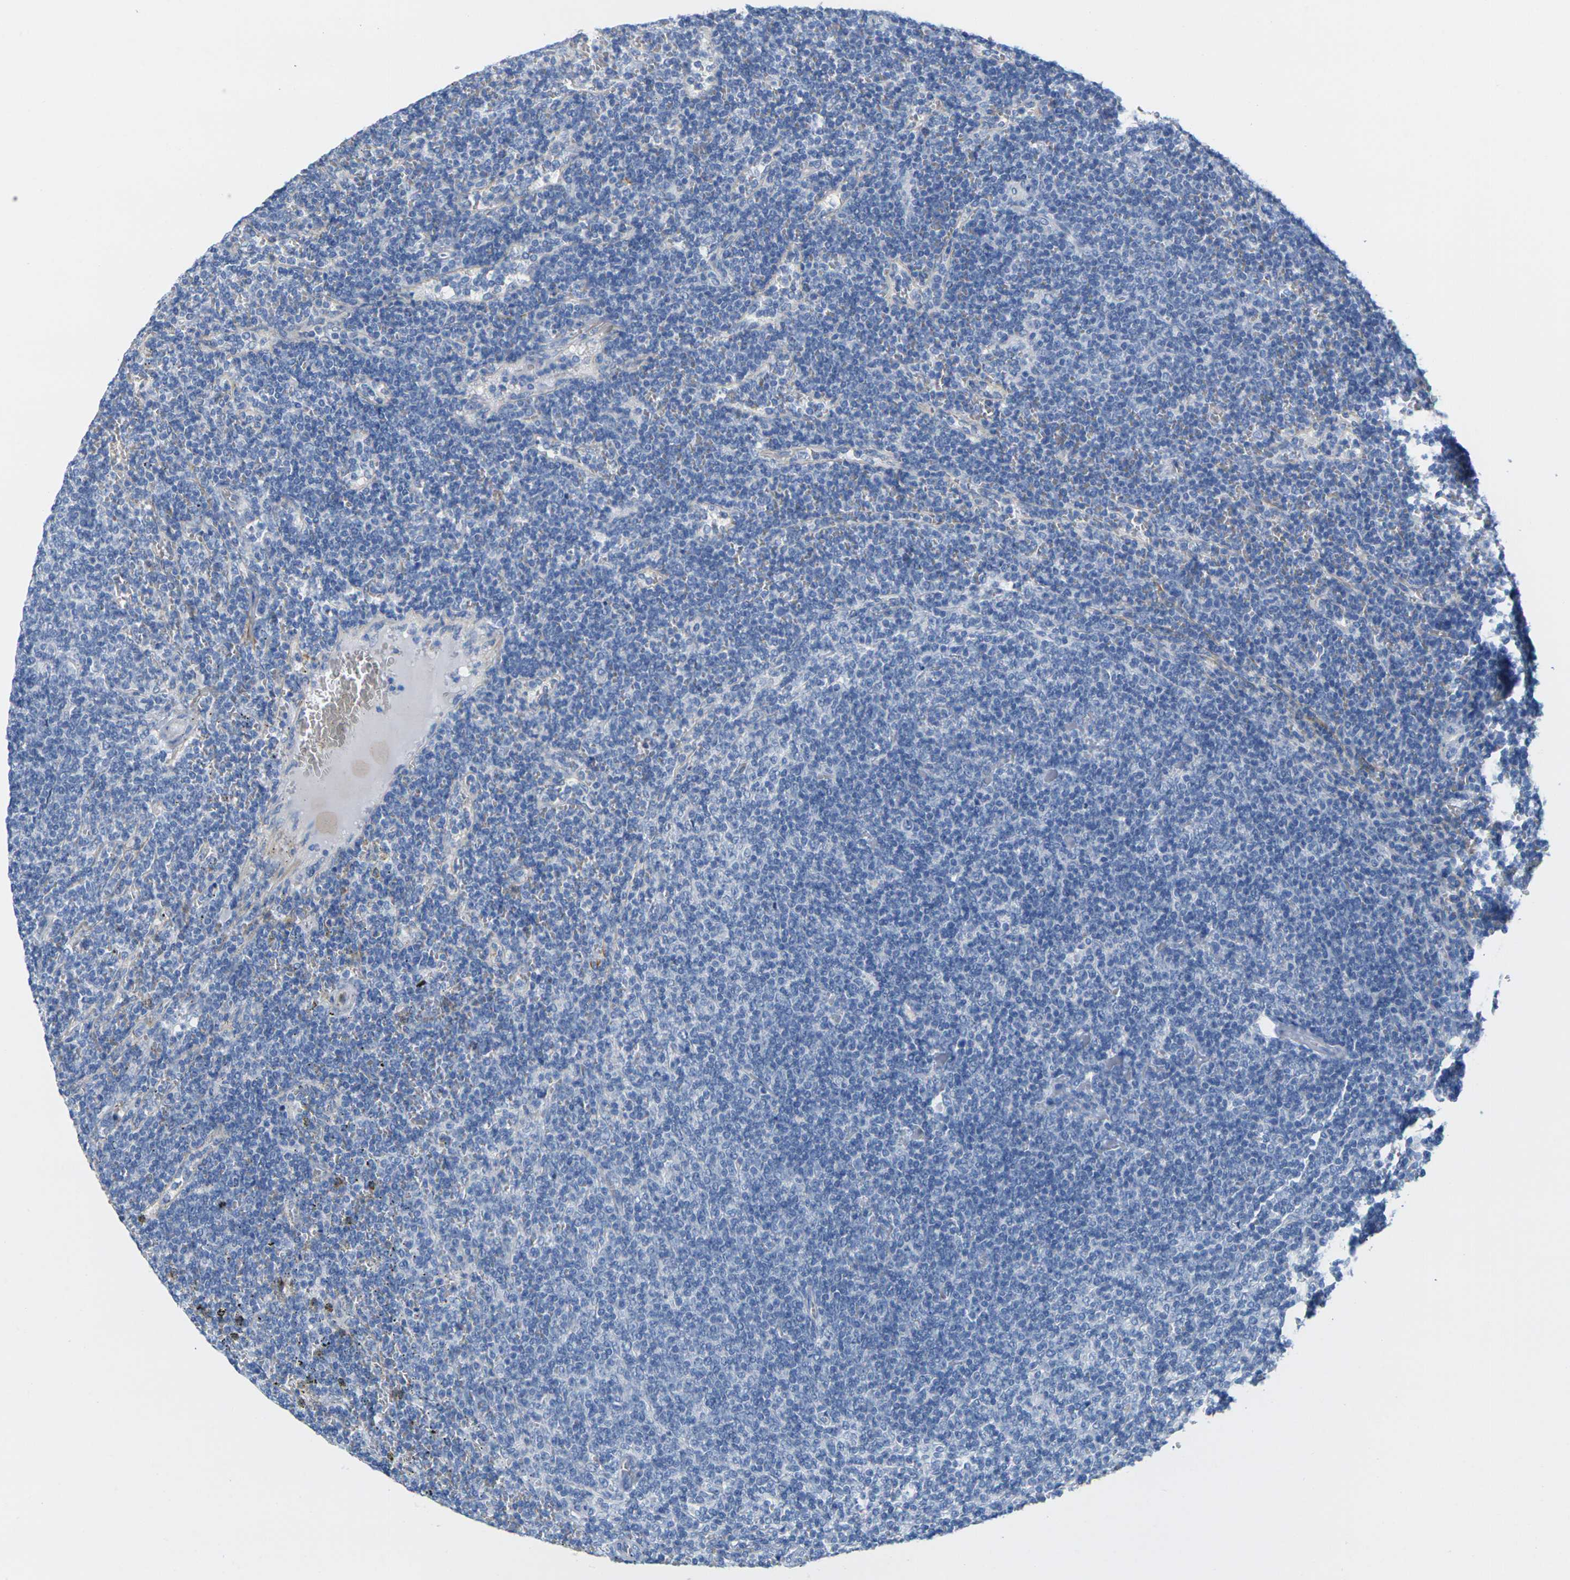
{"staining": {"intensity": "negative", "quantity": "none", "location": "none"}, "tissue": "lymphoma", "cell_type": "Tumor cells", "image_type": "cancer", "snomed": [{"axis": "morphology", "description": "Malignant lymphoma, non-Hodgkin's type, Low grade"}, {"axis": "topography", "description": "Spleen"}], "caption": "Immunohistochemistry (IHC) micrograph of human low-grade malignant lymphoma, non-Hodgkin's type stained for a protein (brown), which displays no staining in tumor cells.", "gene": "CNN1", "patient": {"sex": "female", "age": 50}}